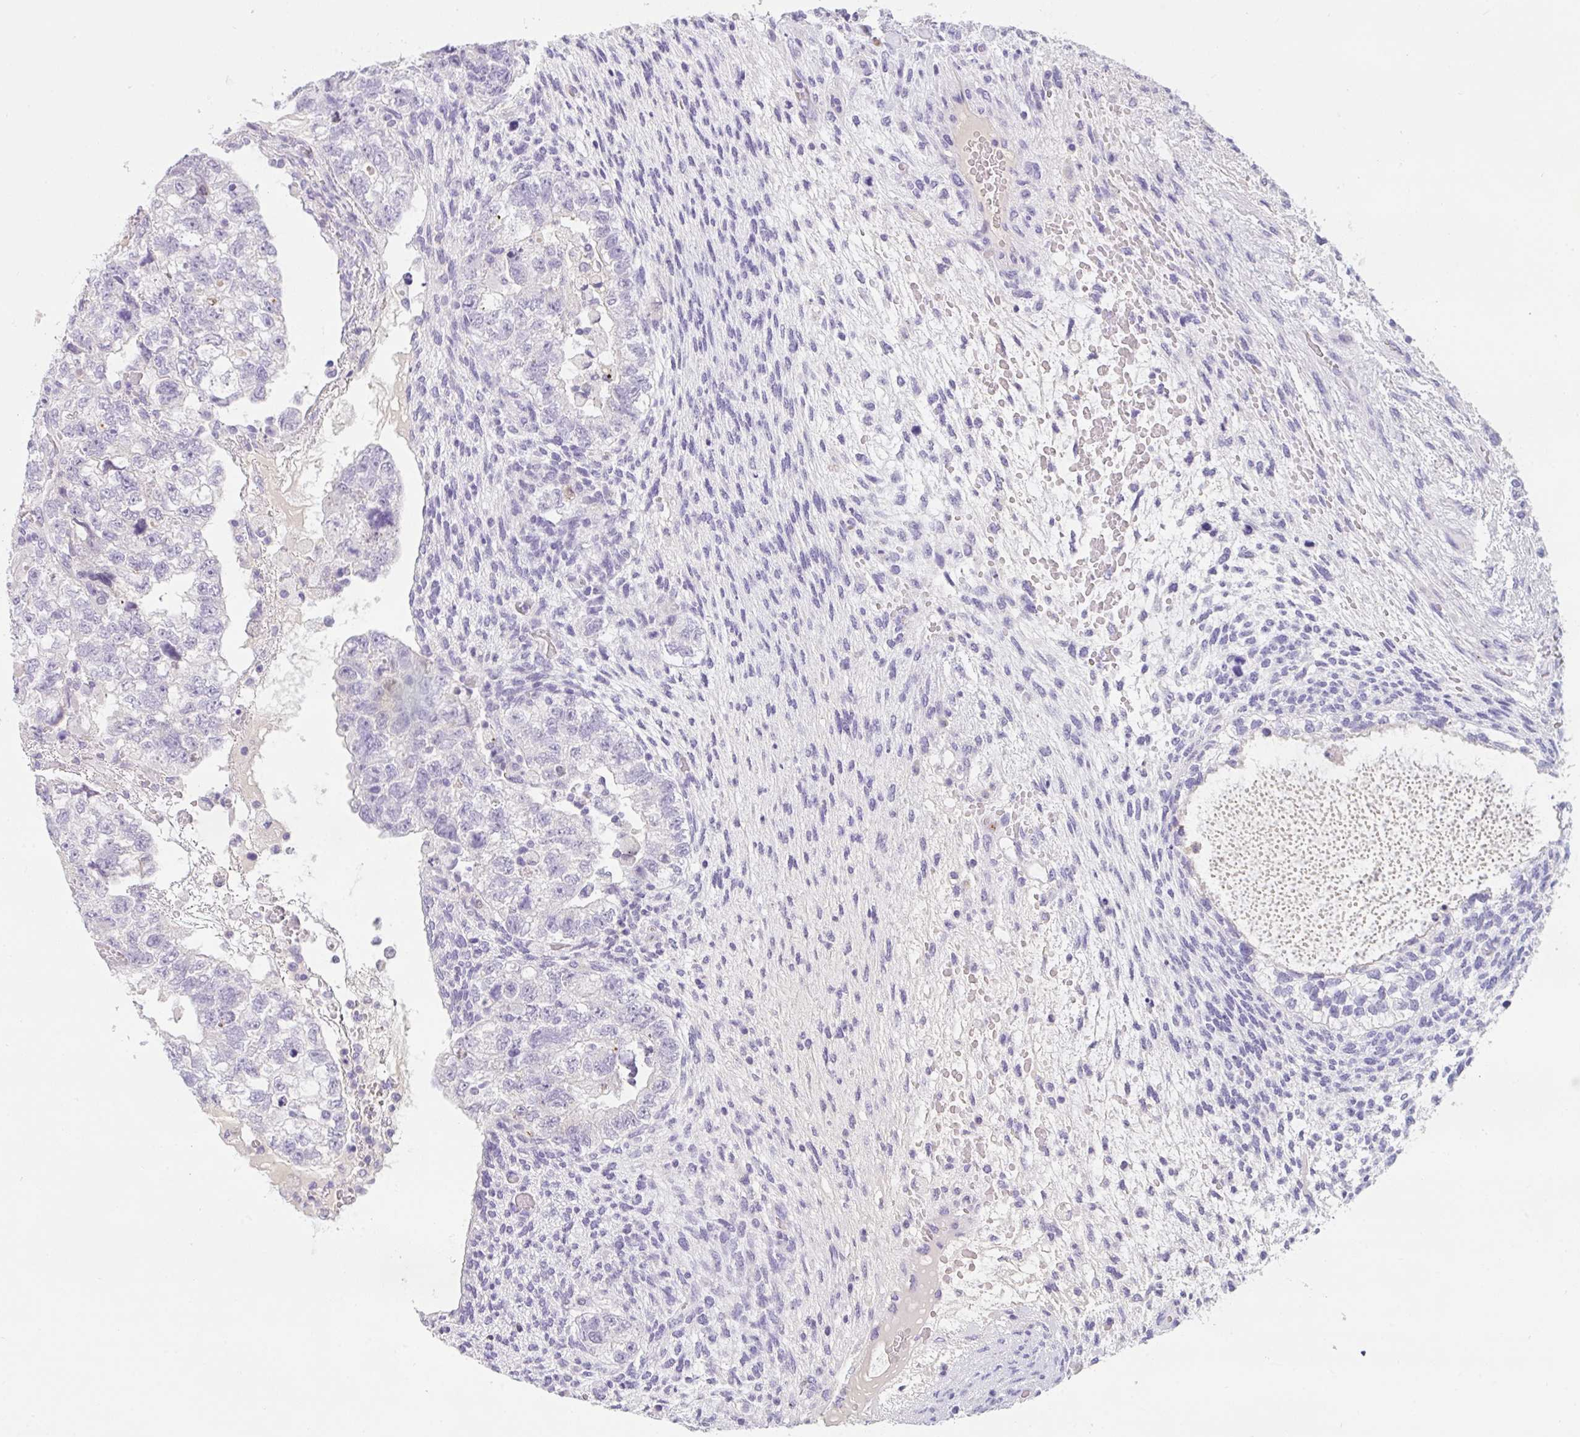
{"staining": {"intensity": "negative", "quantity": "none", "location": "none"}, "tissue": "testis cancer", "cell_type": "Tumor cells", "image_type": "cancer", "snomed": [{"axis": "morphology", "description": "Normal tissue, NOS"}, {"axis": "morphology", "description": "Carcinoma, Embryonal, NOS"}, {"axis": "topography", "description": "Testis"}], "caption": "DAB immunohistochemical staining of embryonal carcinoma (testis) displays no significant staining in tumor cells.", "gene": "COX7B", "patient": {"sex": "male", "age": 36}}